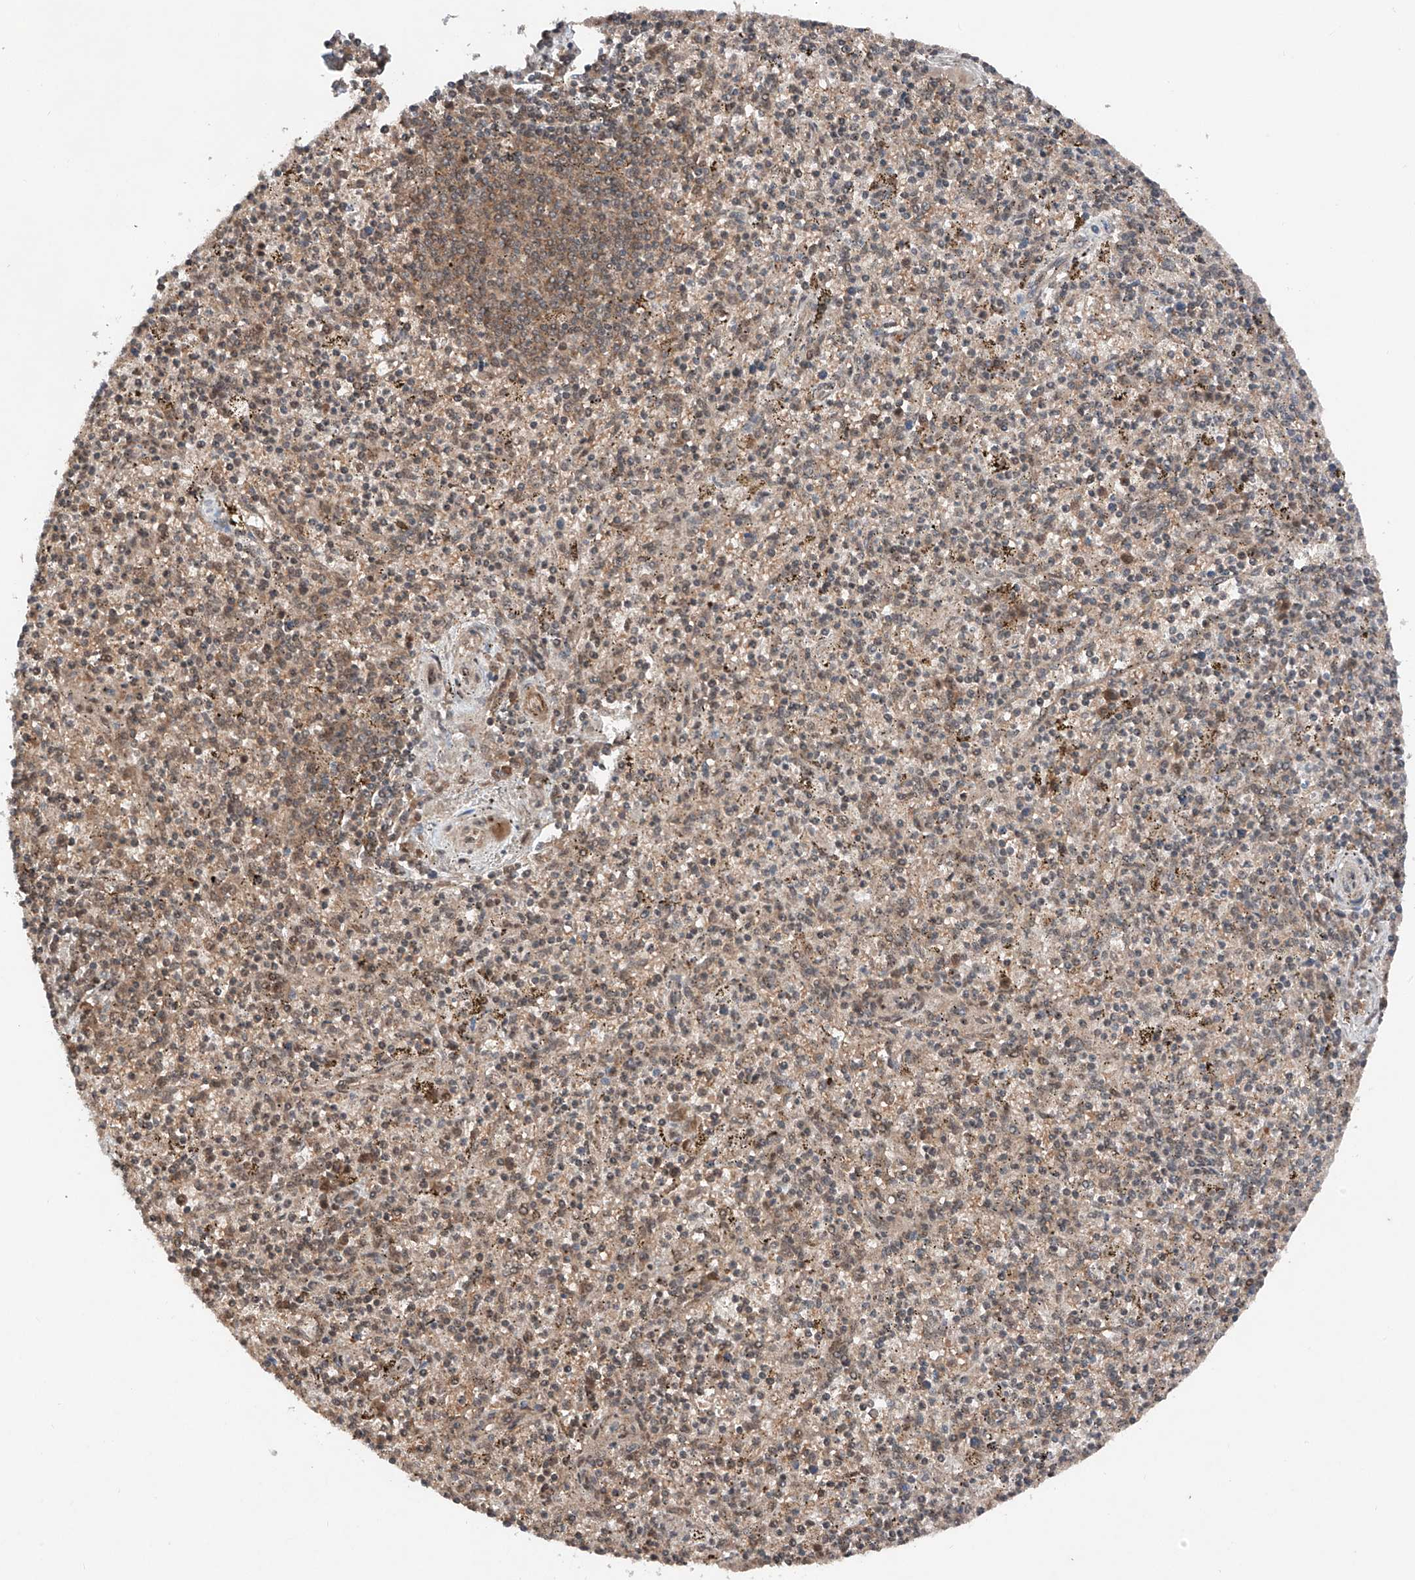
{"staining": {"intensity": "weak", "quantity": "25%-75%", "location": "cytoplasmic/membranous,nuclear"}, "tissue": "spleen", "cell_type": "Cells in red pulp", "image_type": "normal", "snomed": [{"axis": "morphology", "description": "Normal tissue, NOS"}, {"axis": "topography", "description": "Spleen"}], "caption": "Spleen stained with immunohistochemistry reveals weak cytoplasmic/membranous,nuclear staining in about 25%-75% of cells in red pulp.", "gene": "TBX4", "patient": {"sex": "male", "age": 72}}